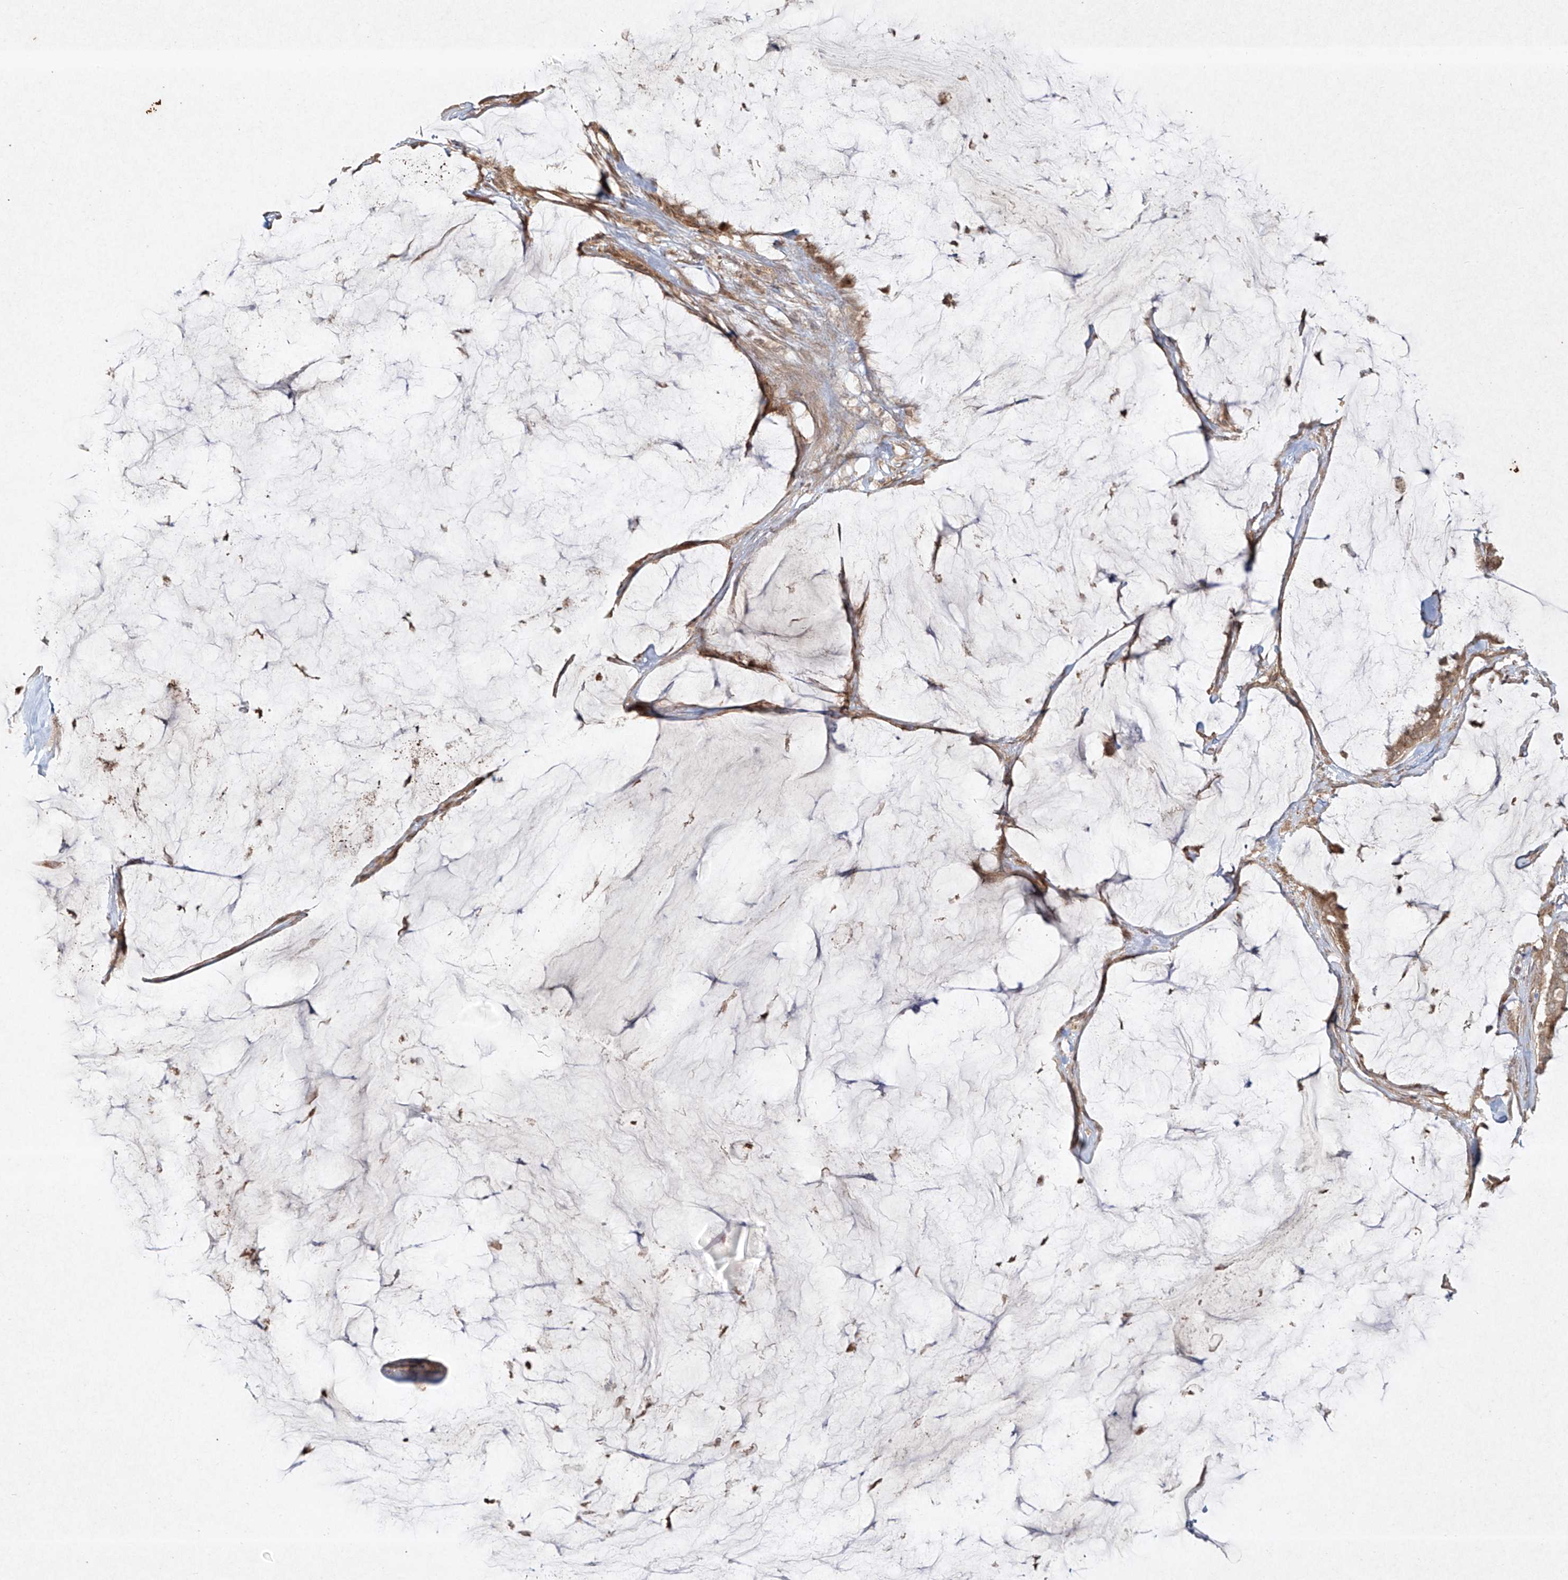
{"staining": {"intensity": "weak", "quantity": ">75%", "location": "cytoplasmic/membranous"}, "tissue": "pancreatic cancer", "cell_type": "Tumor cells", "image_type": "cancer", "snomed": [{"axis": "morphology", "description": "Adenocarcinoma, NOS"}, {"axis": "topography", "description": "Pancreas"}], "caption": "DAB (3,3'-diaminobenzidine) immunohistochemical staining of human pancreatic adenocarcinoma shows weak cytoplasmic/membranous protein positivity in approximately >75% of tumor cells.", "gene": "CYYR1", "patient": {"sex": "male", "age": 41}}